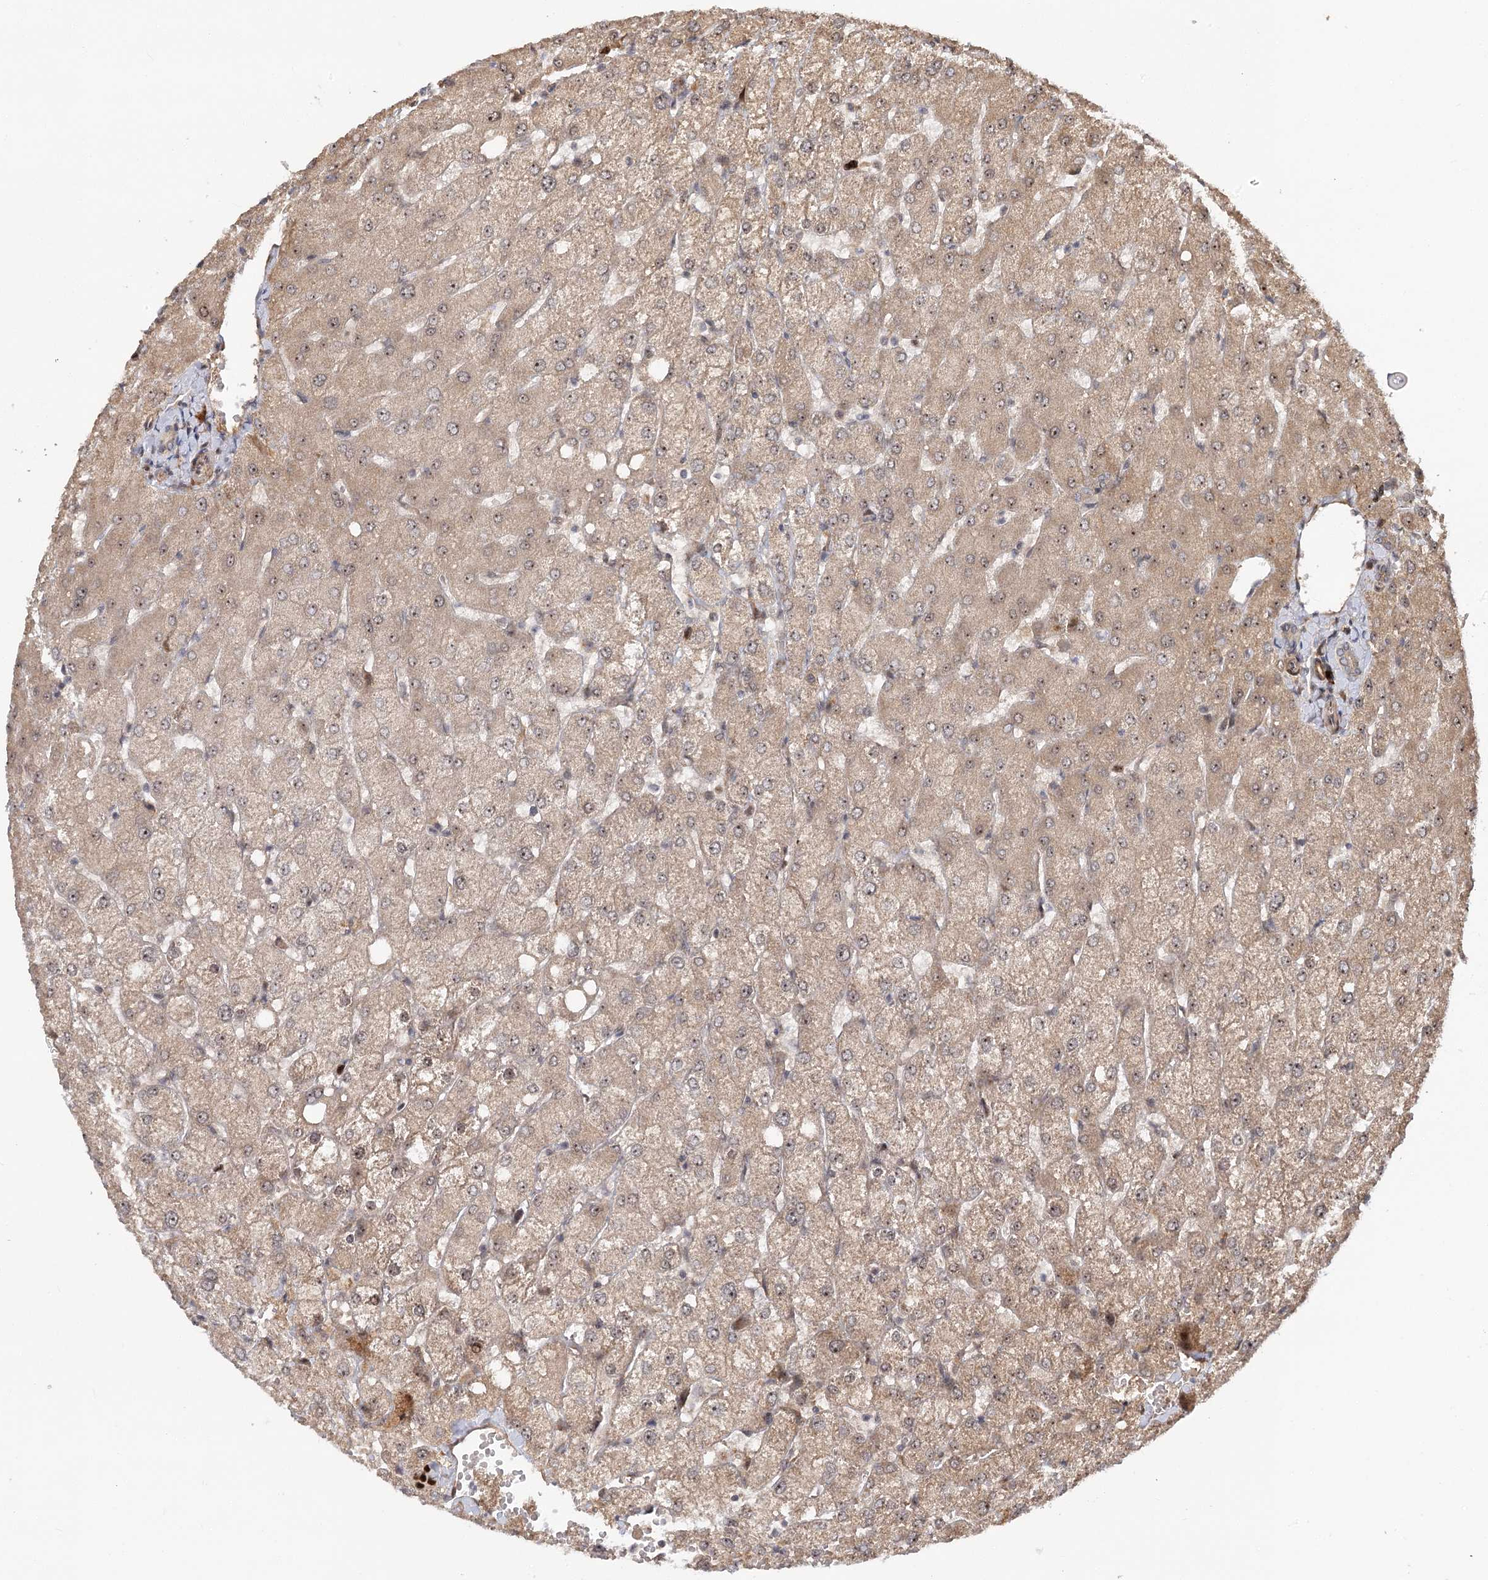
{"staining": {"intensity": "weak", "quantity": ">75%", "location": "cytoplasmic/membranous"}, "tissue": "liver", "cell_type": "Cholangiocytes", "image_type": "normal", "snomed": [{"axis": "morphology", "description": "Normal tissue, NOS"}, {"axis": "topography", "description": "Liver"}], "caption": "The photomicrograph exhibits staining of normal liver, revealing weak cytoplasmic/membranous protein staining (brown color) within cholangiocytes. Using DAB (3,3'-diaminobenzidine) (brown) and hematoxylin (blue) stains, captured at high magnification using brightfield microscopy.", "gene": "PIK3C2A", "patient": {"sex": "female", "age": 54}}